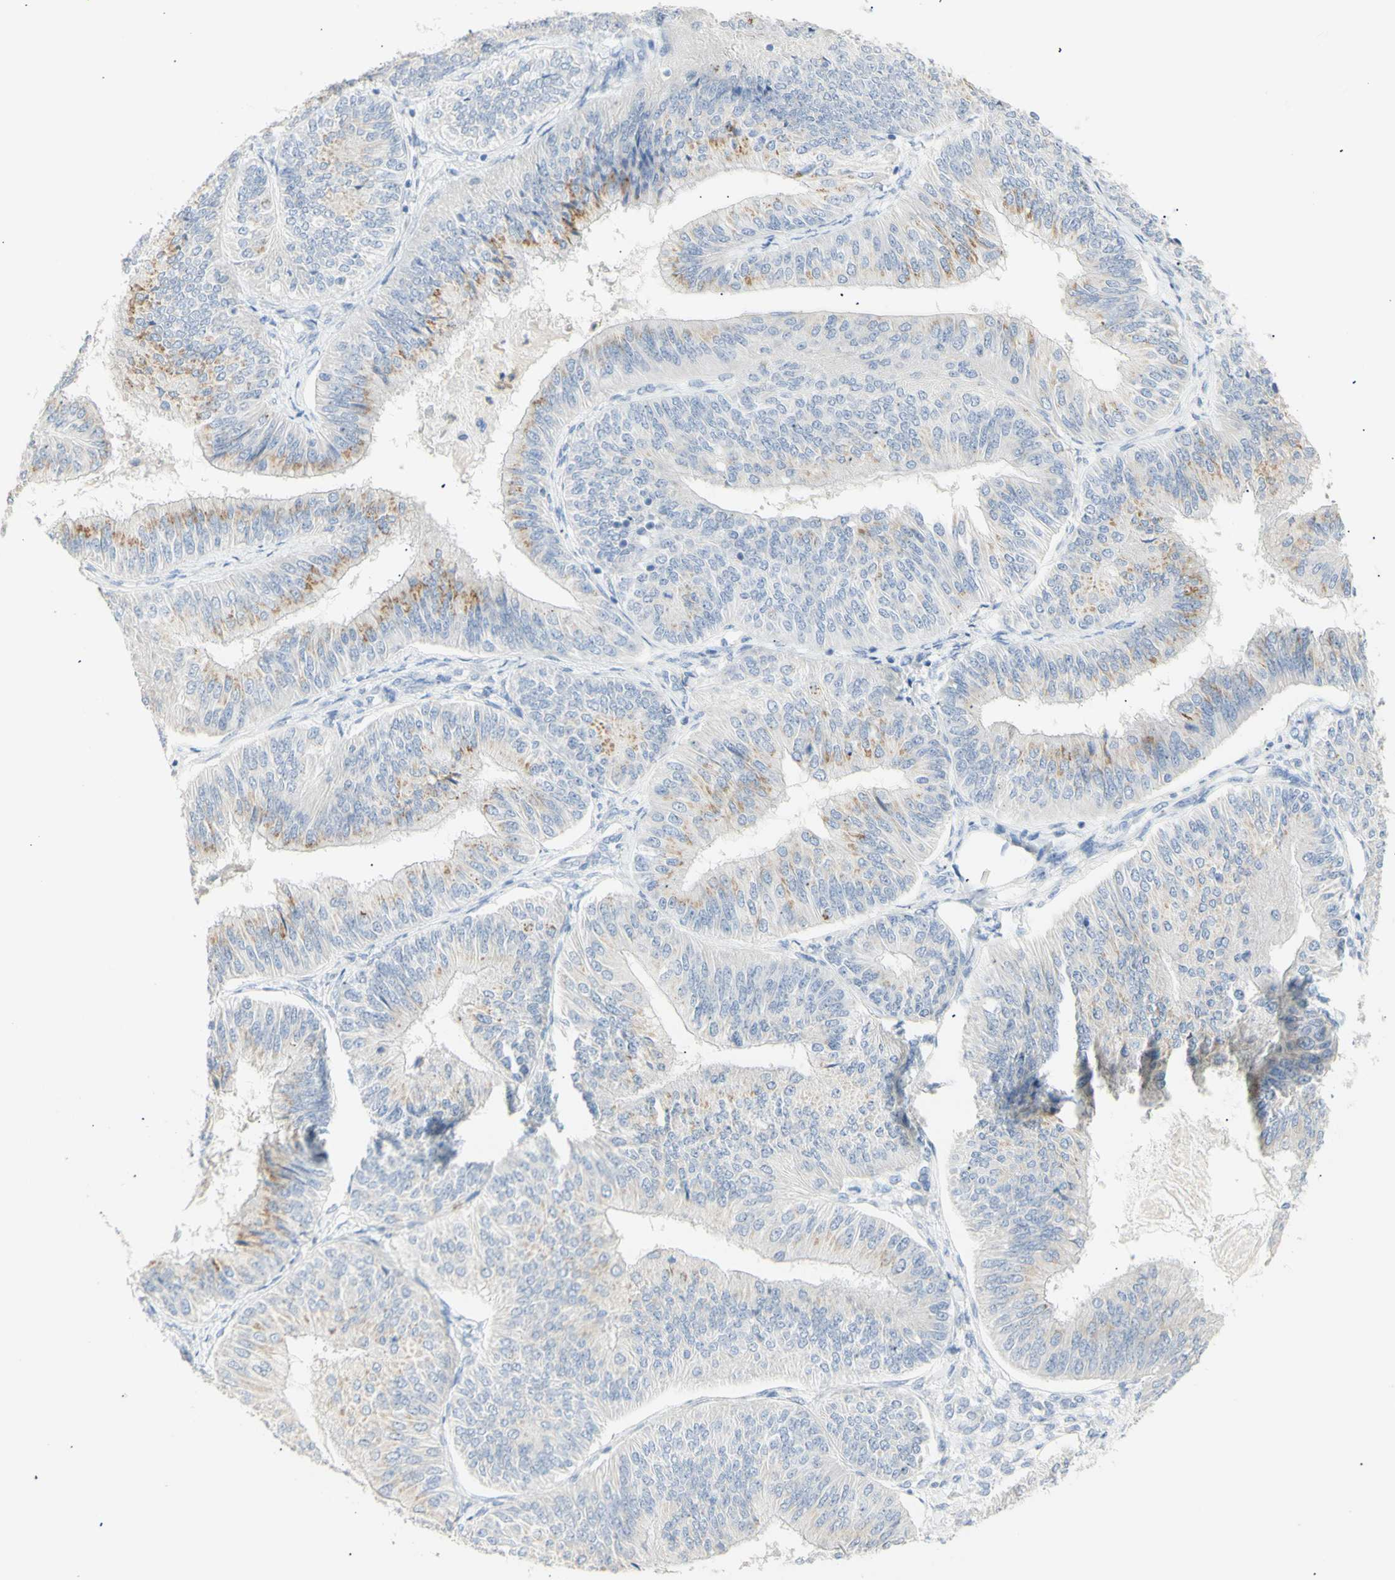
{"staining": {"intensity": "moderate", "quantity": "<25%", "location": "cytoplasmic/membranous"}, "tissue": "endometrial cancer", "cell_type": "Tumor cells", "image_type": "cancer", "snomed": [{"axis": "morphology", "description": "Adenocarcinoma, NOS"}, {"axis": "topography", "description": "Endometrium"}], "caption": "Endometrial cancer stained with immunohistochemistry reveals moderate cytoplasmic/membranous staining in approximately <25% of tumor cells.", "gene": "B4GALNT3", "patient": {"sex": "female", "age": 58}}